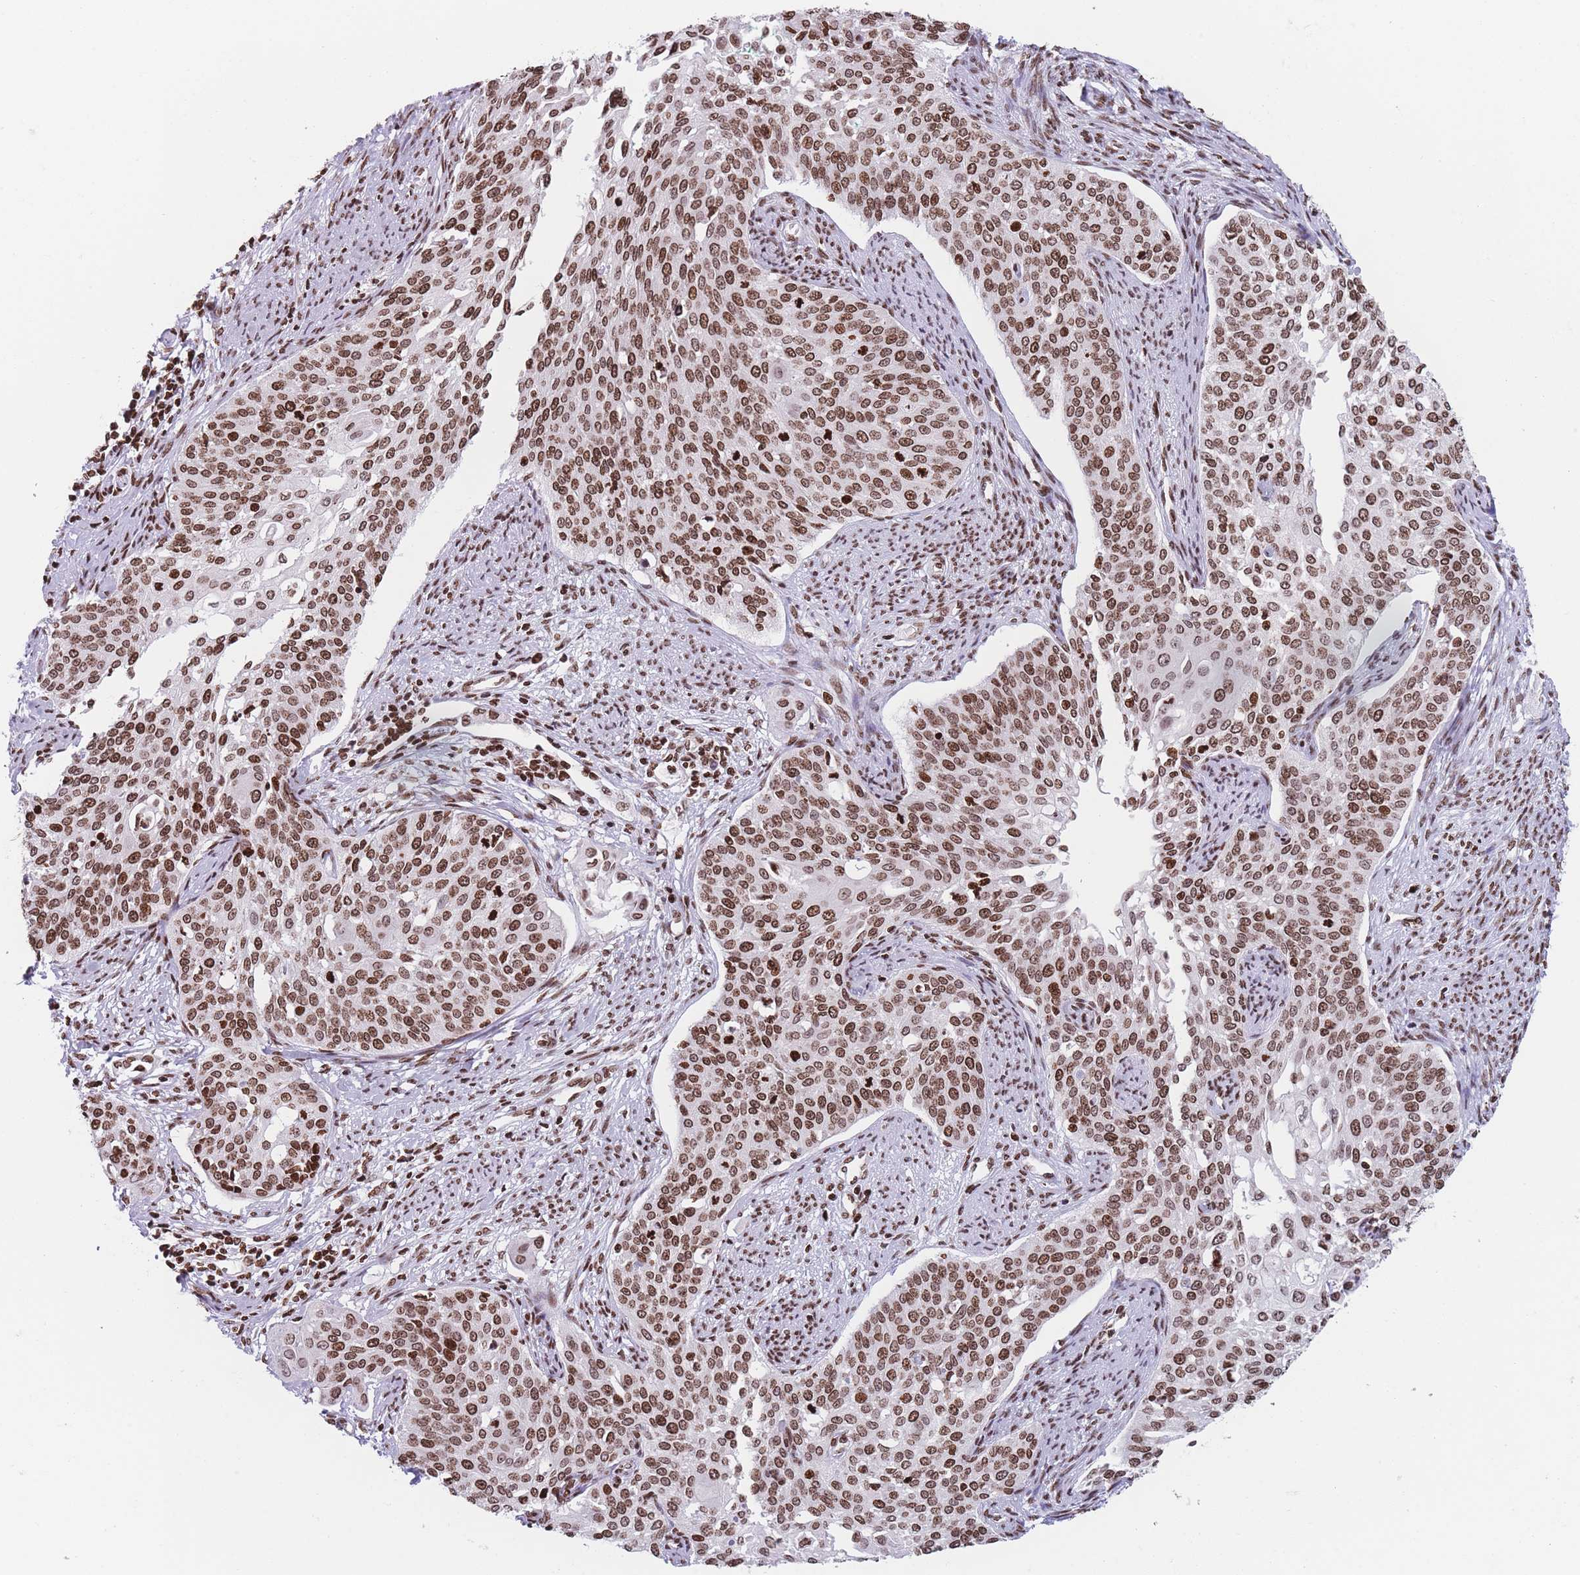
{"staining": {"intensity": "moderate", "quantity": ">75%", "location": "nuclear"}, "tissue": "cervical cancer", "cell_type": "Tumor cells", "image_type": "cancer", "snomed": [{"axis": "morphology", "description": "Squamous cell carcinoma, NOS"}, {"axis": "topography", "description": "Cervix"}], "caption": "Cervical cancer (squamous cell carcinoma) was stained to show a protein in brown. There is medium levels of moderate nuclear expression in about >75% of tumor cells.", "gene": "AK9", "patient": {"sex": "female", "age": 44}}